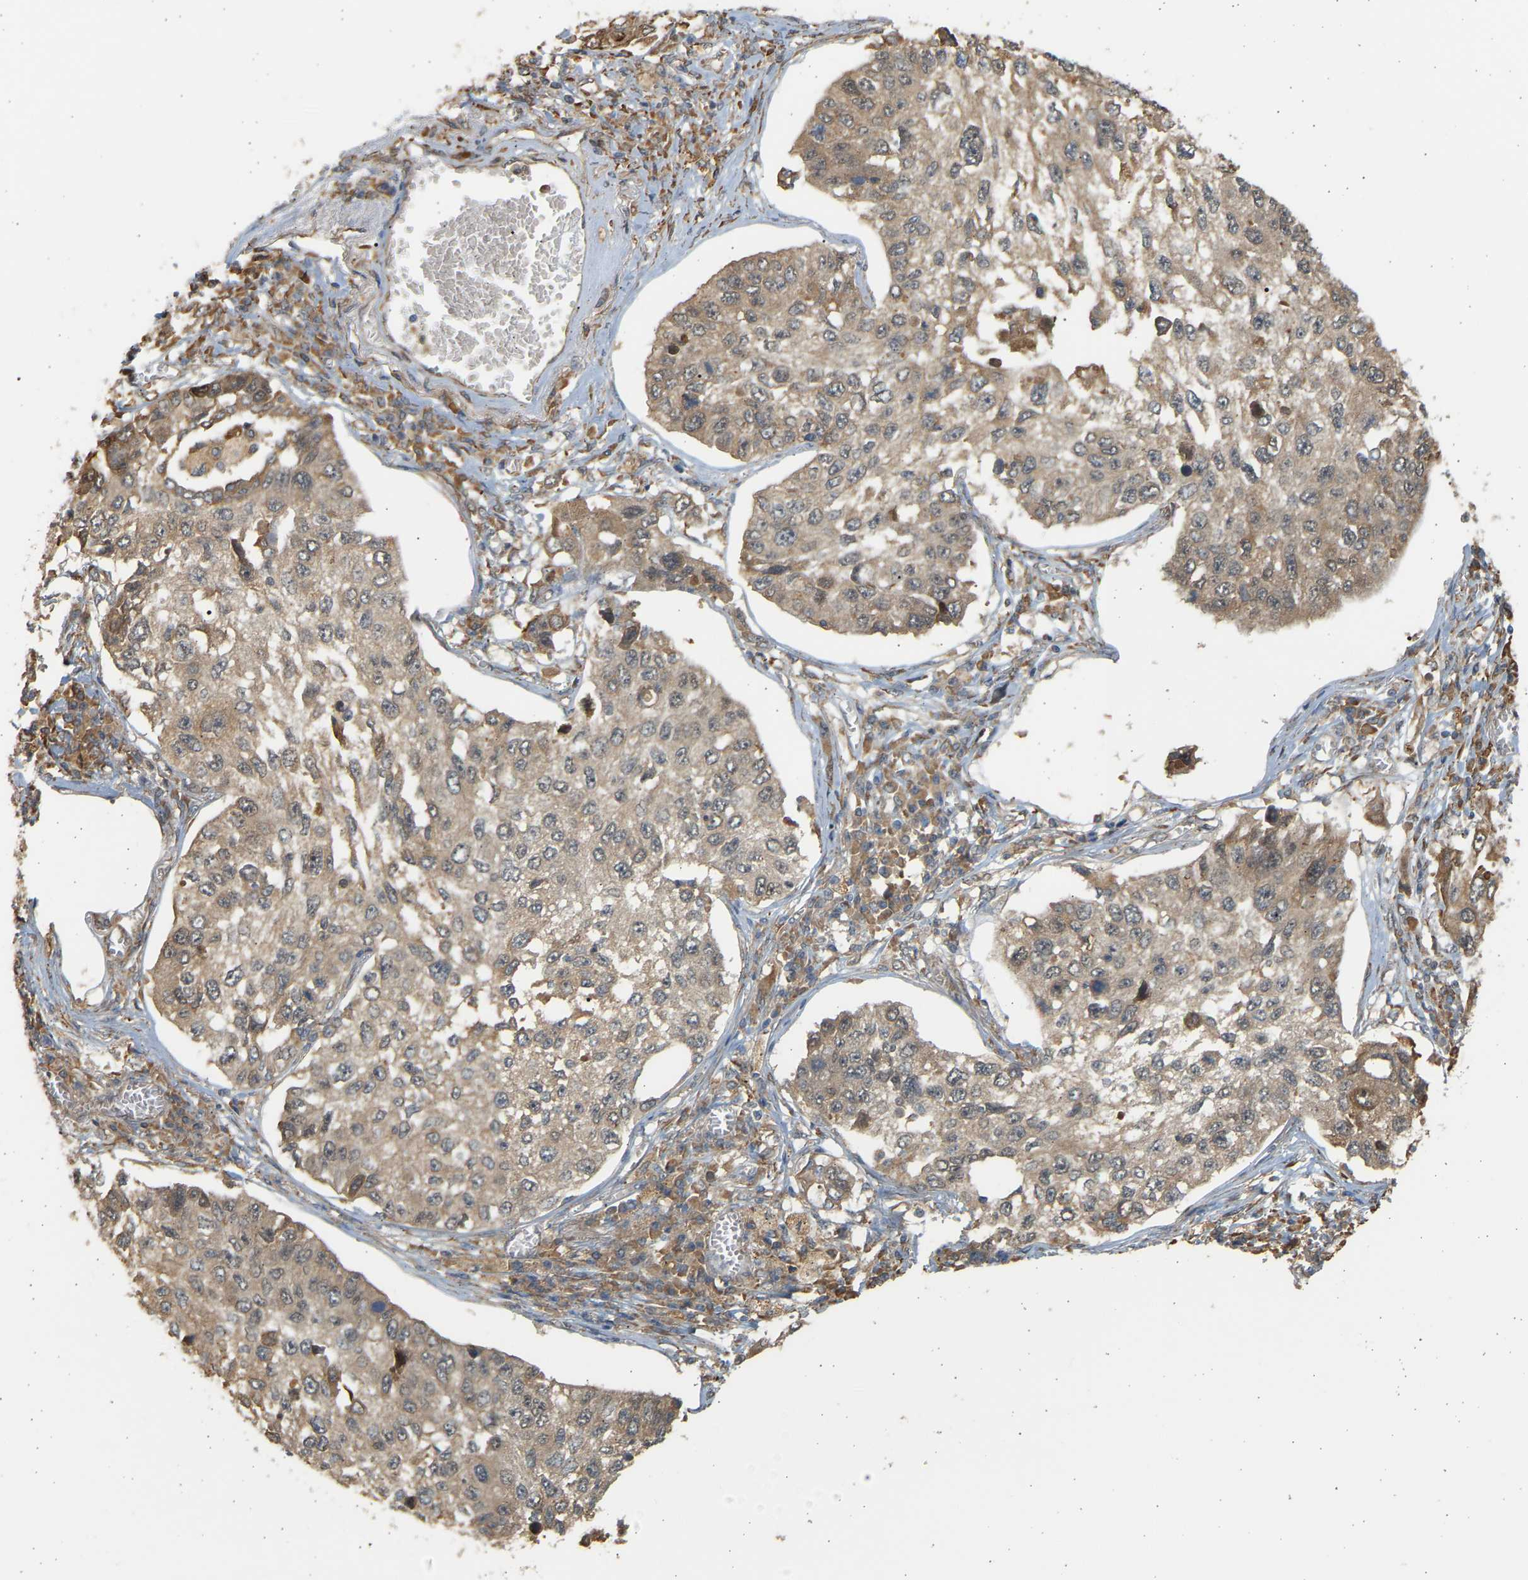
{"staining": {"intensity": "weak", "quantity": ">75%", "location": "cytoplasmic/membranous"}, "tissue": "lung cancer", "cell_type": "Tumor cells", "image_type": "cancer", "snomed": [{"axis": "morphology", "description": "Squamous cell carcinoma, NOS"}, {"axis": "topography", "description": "Lung"}], "caption": "This is a histology image of IHC staining of lung cancer, which shows weak positivity in the cytoplasmic/membranous of tumor cells.", "gene": "B4GALT6", "patient": {"sex": "male", "age": 71}}